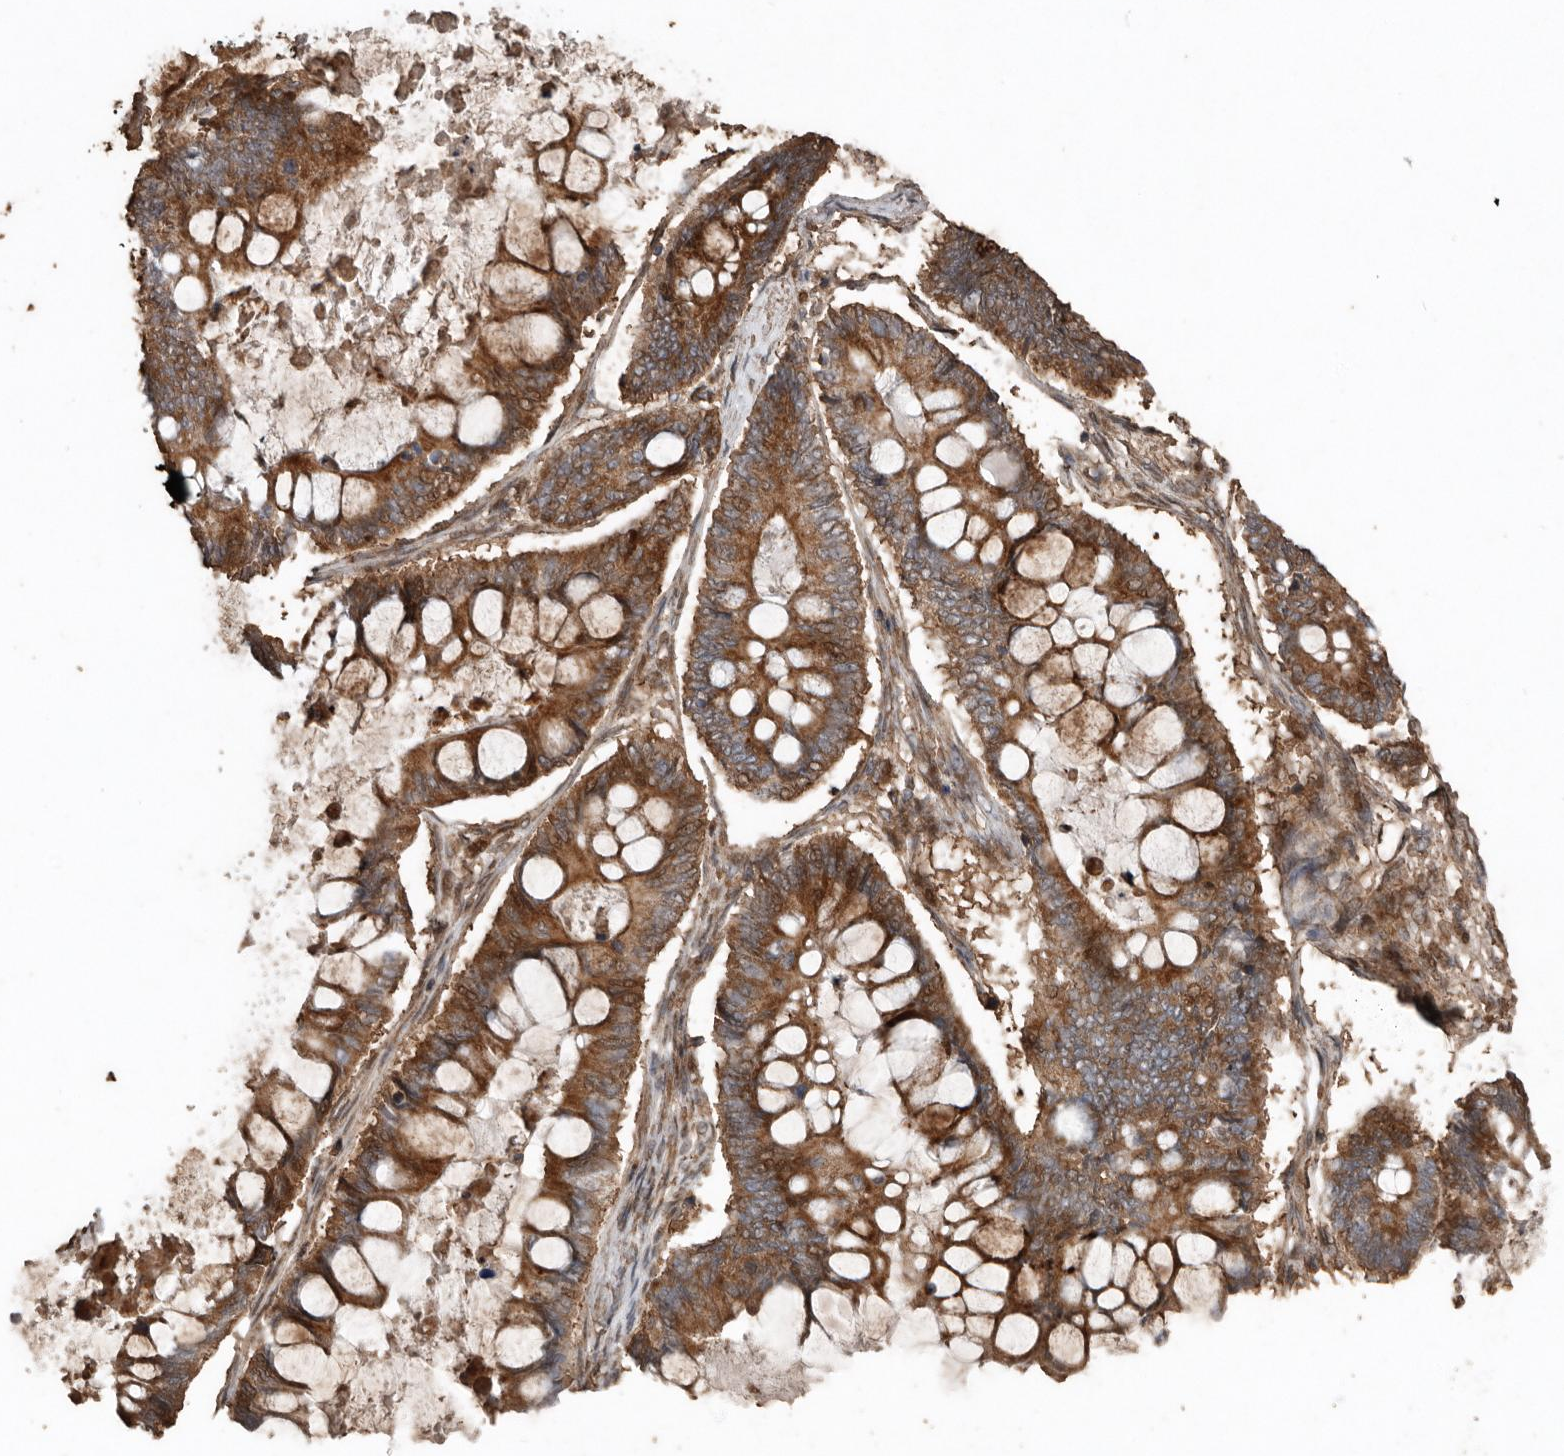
{"staining": {"intensity": "strong", "quantity": ">75%", "location": "cytoplasmic/membranous"}, "tissue": "ovarian cancer", "cell_type": "Tumor cells", "image_type": "cancer", "snomed": [{"axis": "morphology", "description": "Cystadenocarcinoma, mucinous, NOS"}, {"axis": "topography", "description": "Ovary"}], "caption": "IHC micrograph of neoplastic tissue: human ovarian mucinous cystadenocarcinoma stained using IHC reveals high levels of strong protein expression localized specifically in the cytoplasmic/membranous of tumor cells, appearing as a cytoplasmic/membranous brown color.", "gene": "RANBP17", "patient": {"sex": "female", "age": 61}}